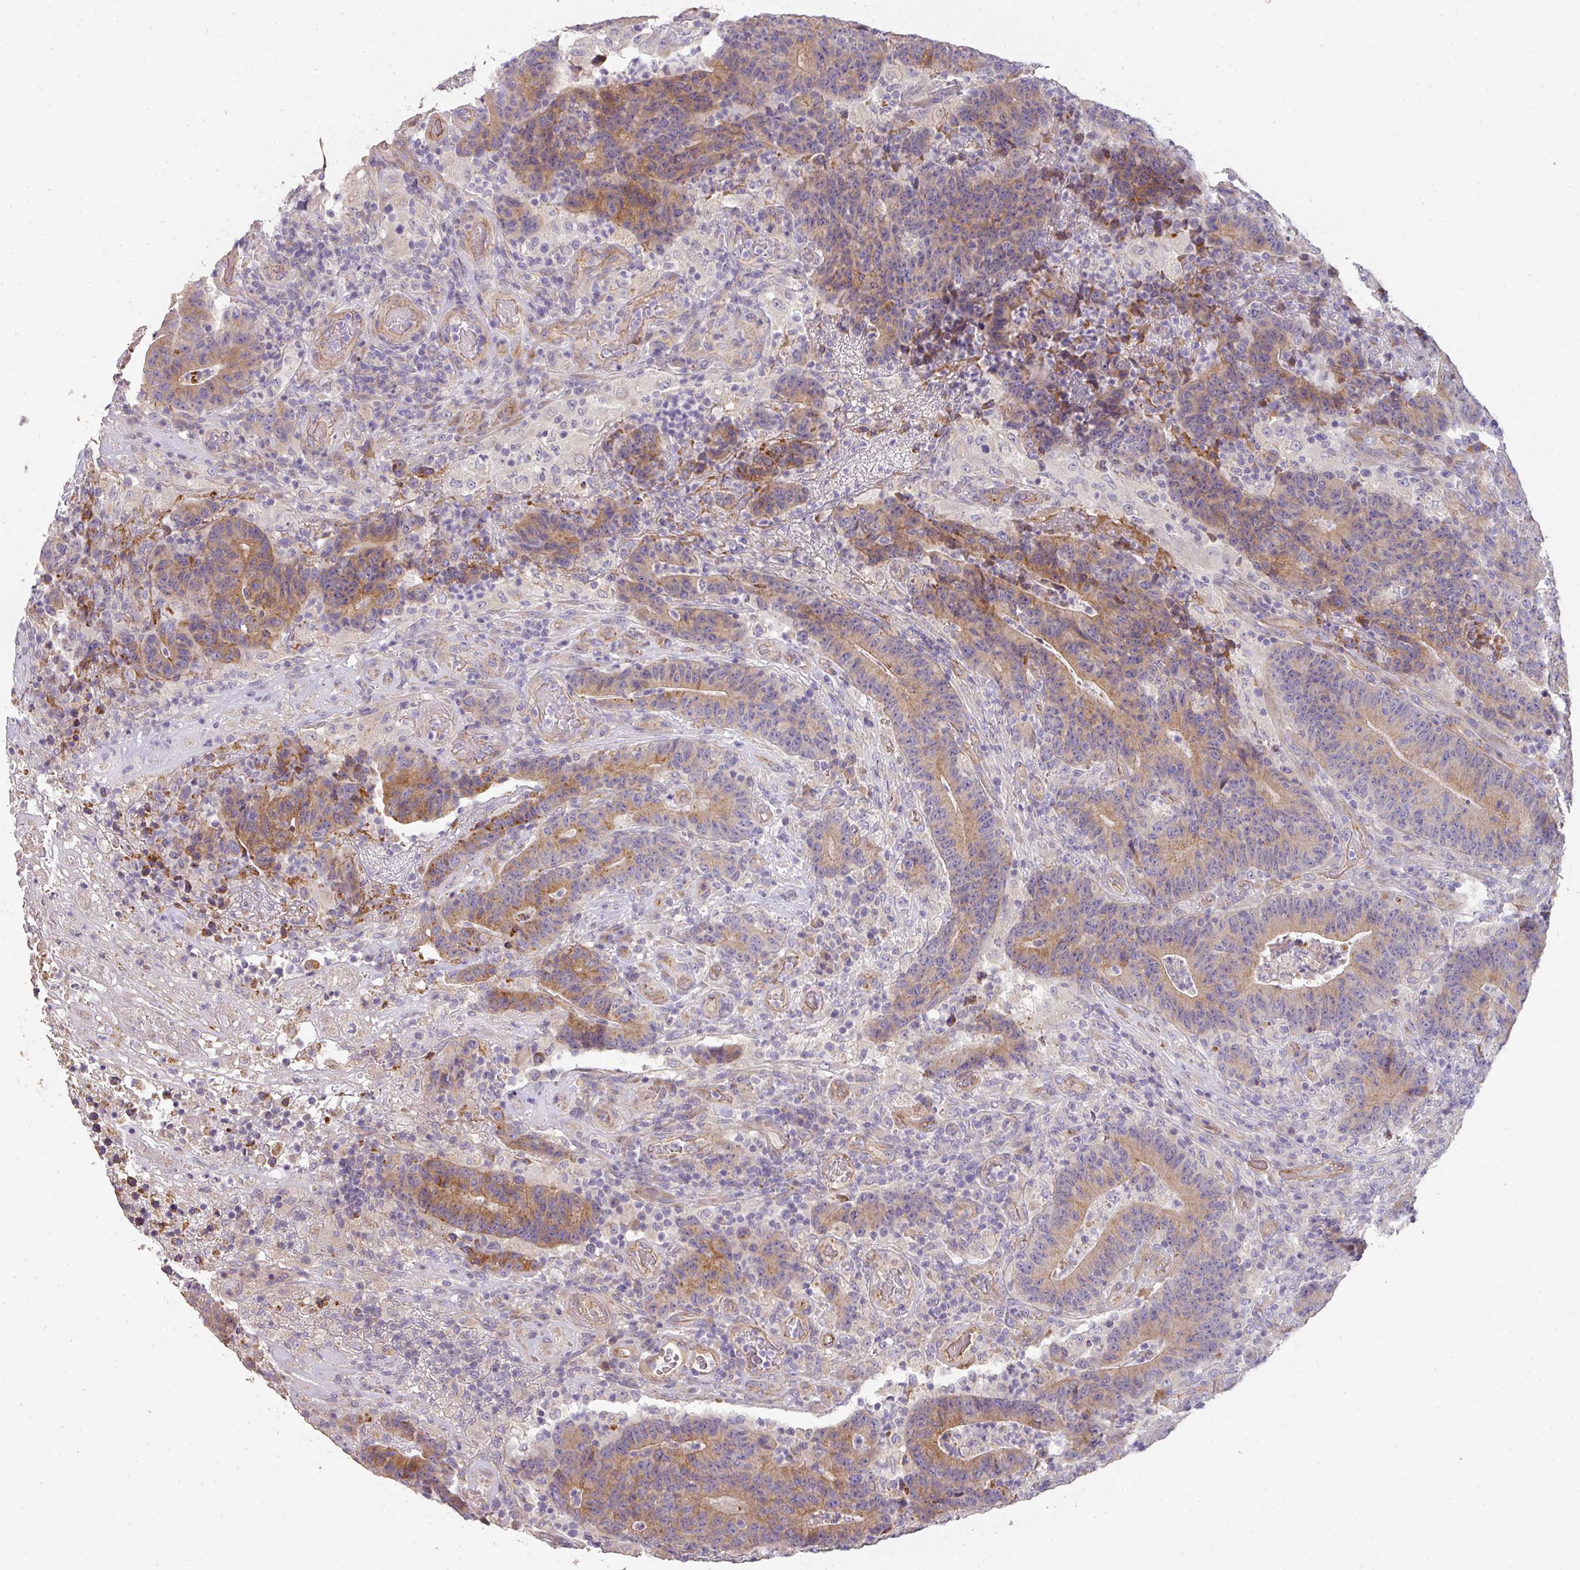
{"staining": {"intensity": "moderate", "quantity": ">75%", "location": "cytoplasmic/membranous"}, "tissue": "colorectal cancer", "cell_type": "Tumor cells", "image_type": "cancer", "snomed": [{"axis": "morphology", "description": "Normal tissue, NOS"}, {"axis": "morphology", "description": "Adenocarcinoma, NOS"}, {"axis": "topography", "description": "Colon"}], "caption": "Immunohistochemical staining of human colorectal adenocarcinoma demonstrates medium levels of moderate cytoplasmic/membranous positivity in about >75% of tumor cells.", "gene": "PCDH1", "patient": {"sex": "female", "age": 75}}